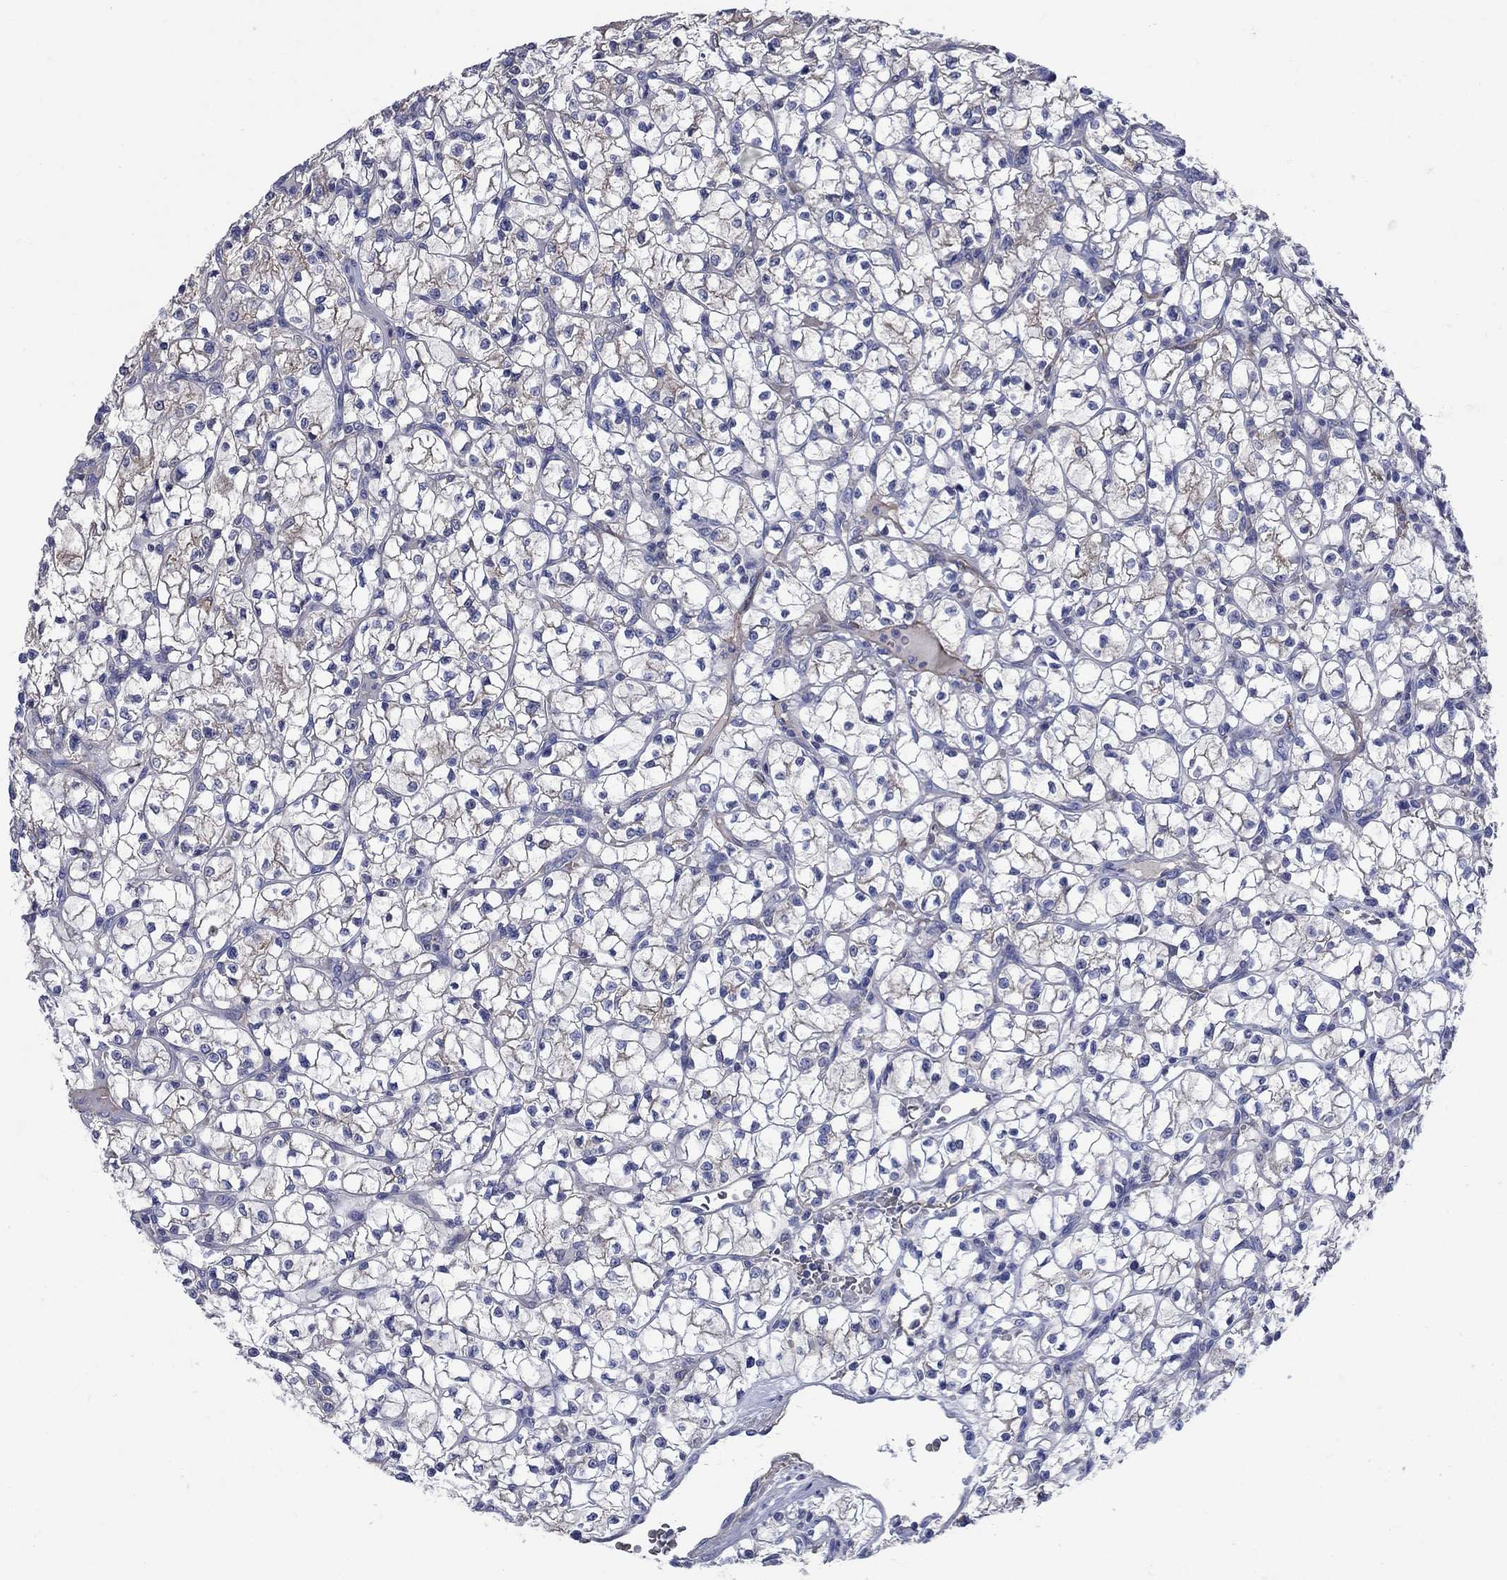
{"staining": {"intensity": "negative", "quantity": "none", "location": "none"}, "tissue": "renal cancer", "cell_type": "Tumor cells", "image_type": "cancer", "snomed": [{"axis": "morphology", "description": "Adenocarcinoma, NOS"}, {"axis": "topography", "description": "Kidney"}], "caption": "Tumor cells show no significant expression in renal cancer (adenocarcinoma). (DAB immunohistochemistry (IHC), high magnification).", "gene": "FLNC", "patient": {"sex": "female", "age": 64}}